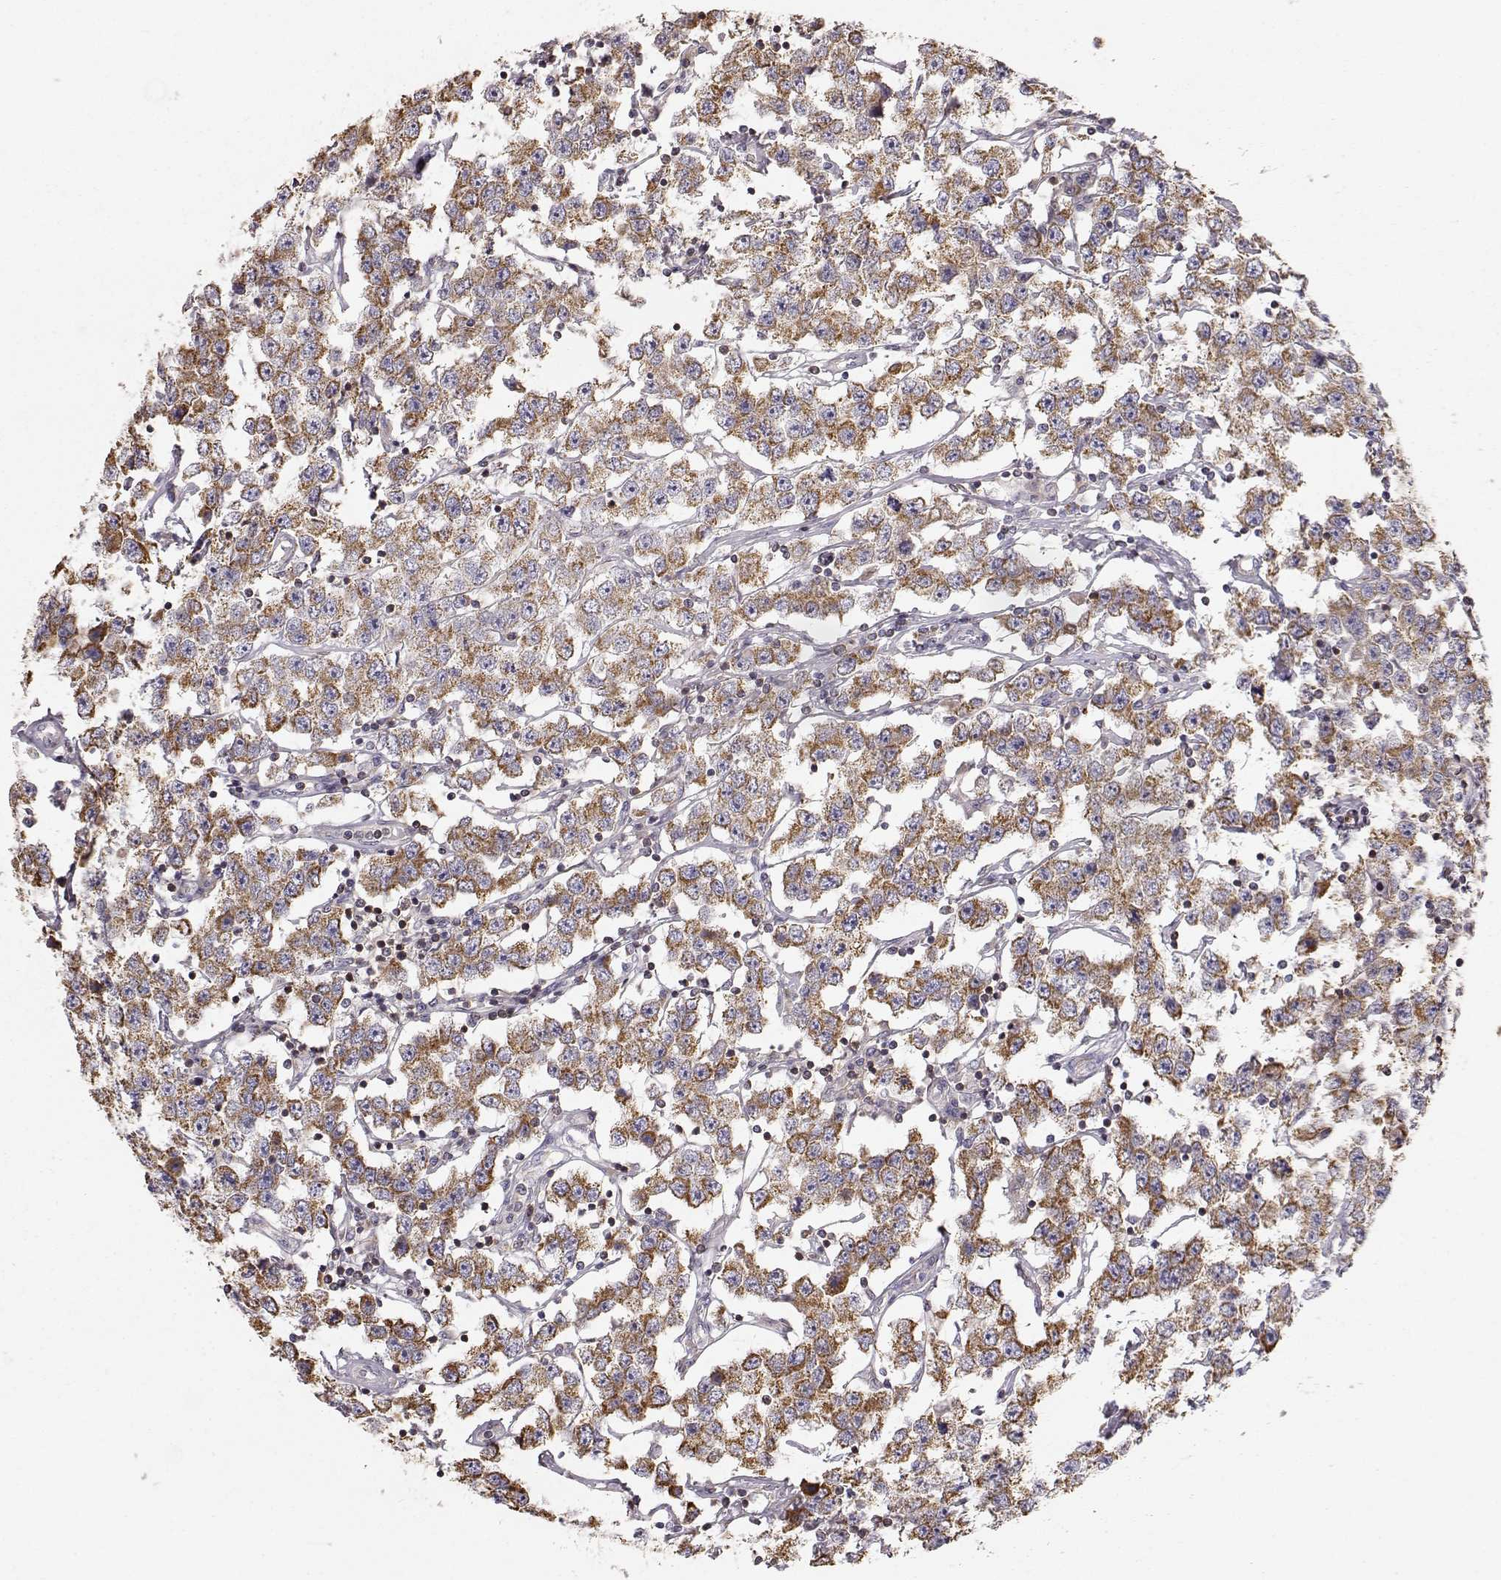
{"staining": {"intensity": "strong", "quantity": ">75%", "location": "cytoplasmic/membranous"}, "tissue": "testis cancer", "cell_type": "Tumor cells", "image_type": "cancer", "snomed": [{"axis": "morphology", "description": "Seminoma, NOS"}, {"axis": "topography", "description": "Testis"}], "caption": "Approximately >75% of tumor cells in testis cancer reveal strong cytoplasmic/membranous protein staining as visualized by brown immunohistochemical staining.", "gene": "GRAP2", "patient": {"sex": "male", "age": 52}}